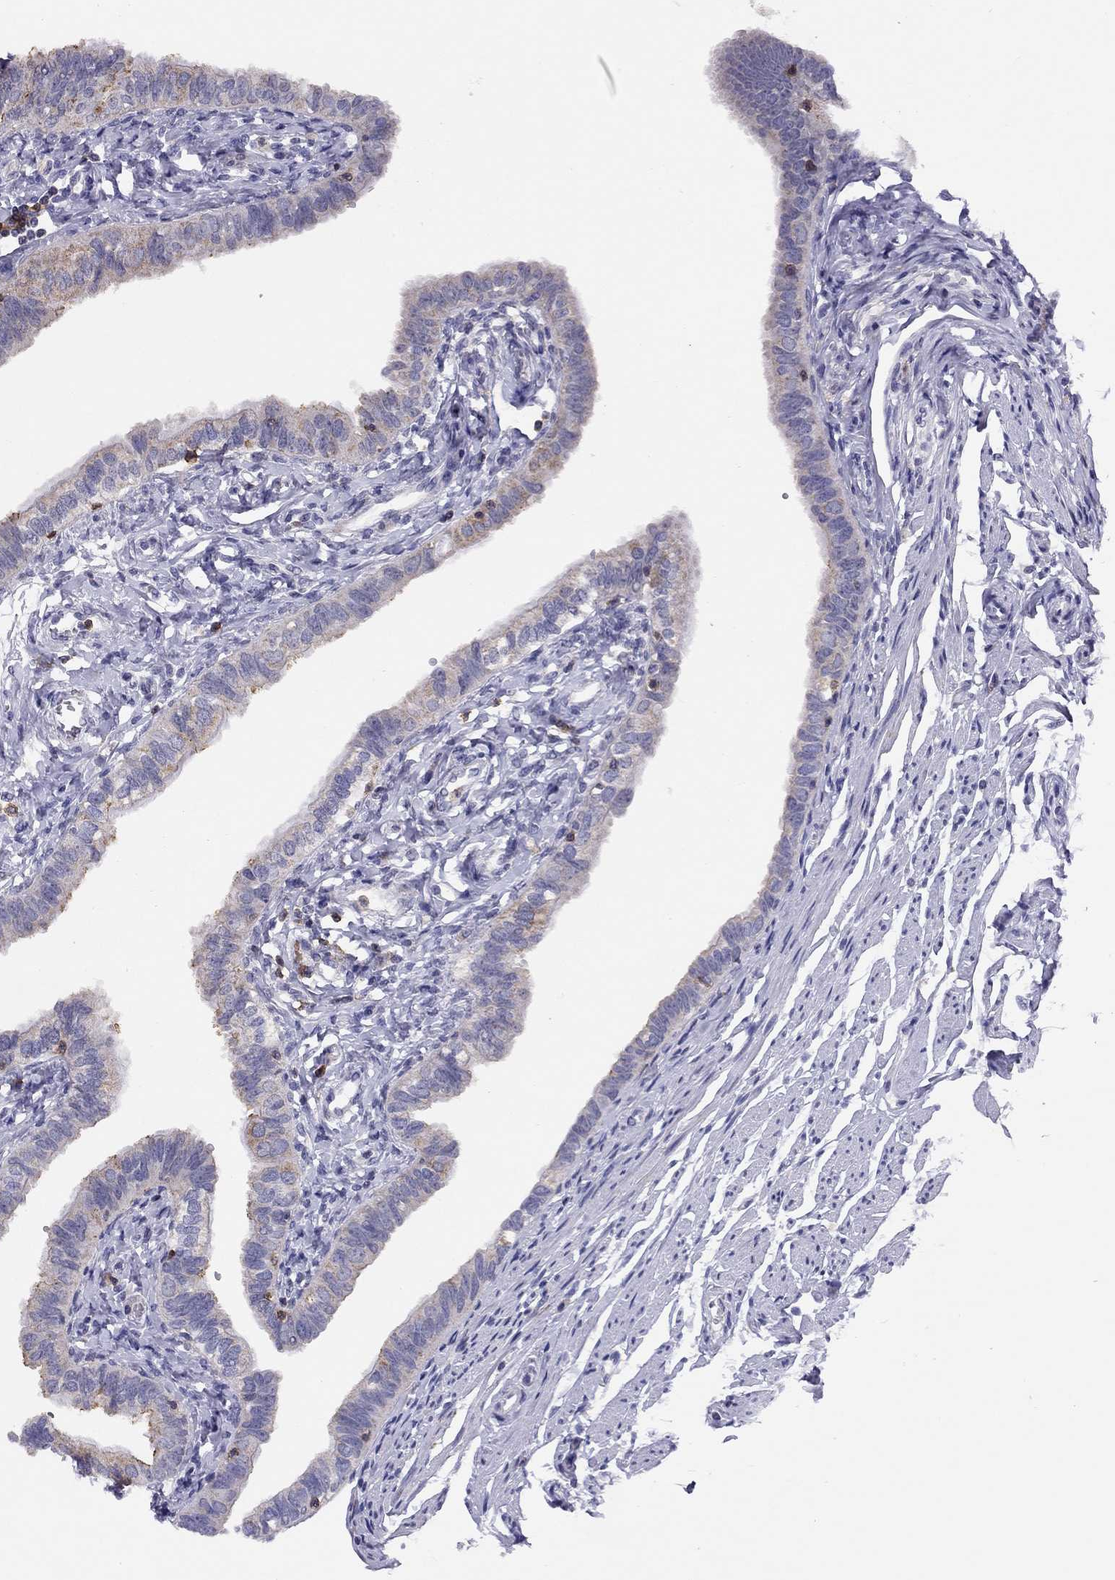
{"staining": {"intensity": "moderate", "quantity": "<25%", "location": "cytoplasmic/membranous"}, "tissue": "fallopian tube", "cell_type": "Glandular cells", "image_type": "normal", "snomed": [{"axis": "morphology", "description": "Normal tissue, NOS"}, {"axis": "topography", "description": "Fallopian tube"}], "caption": "Fallopian tube stained with IHC exhibits moderate cytoplasmic/membranous expression in about <25% of glandular cells.", "gene": "CITED1", "patient": {"sex": "female", "age": 54}}